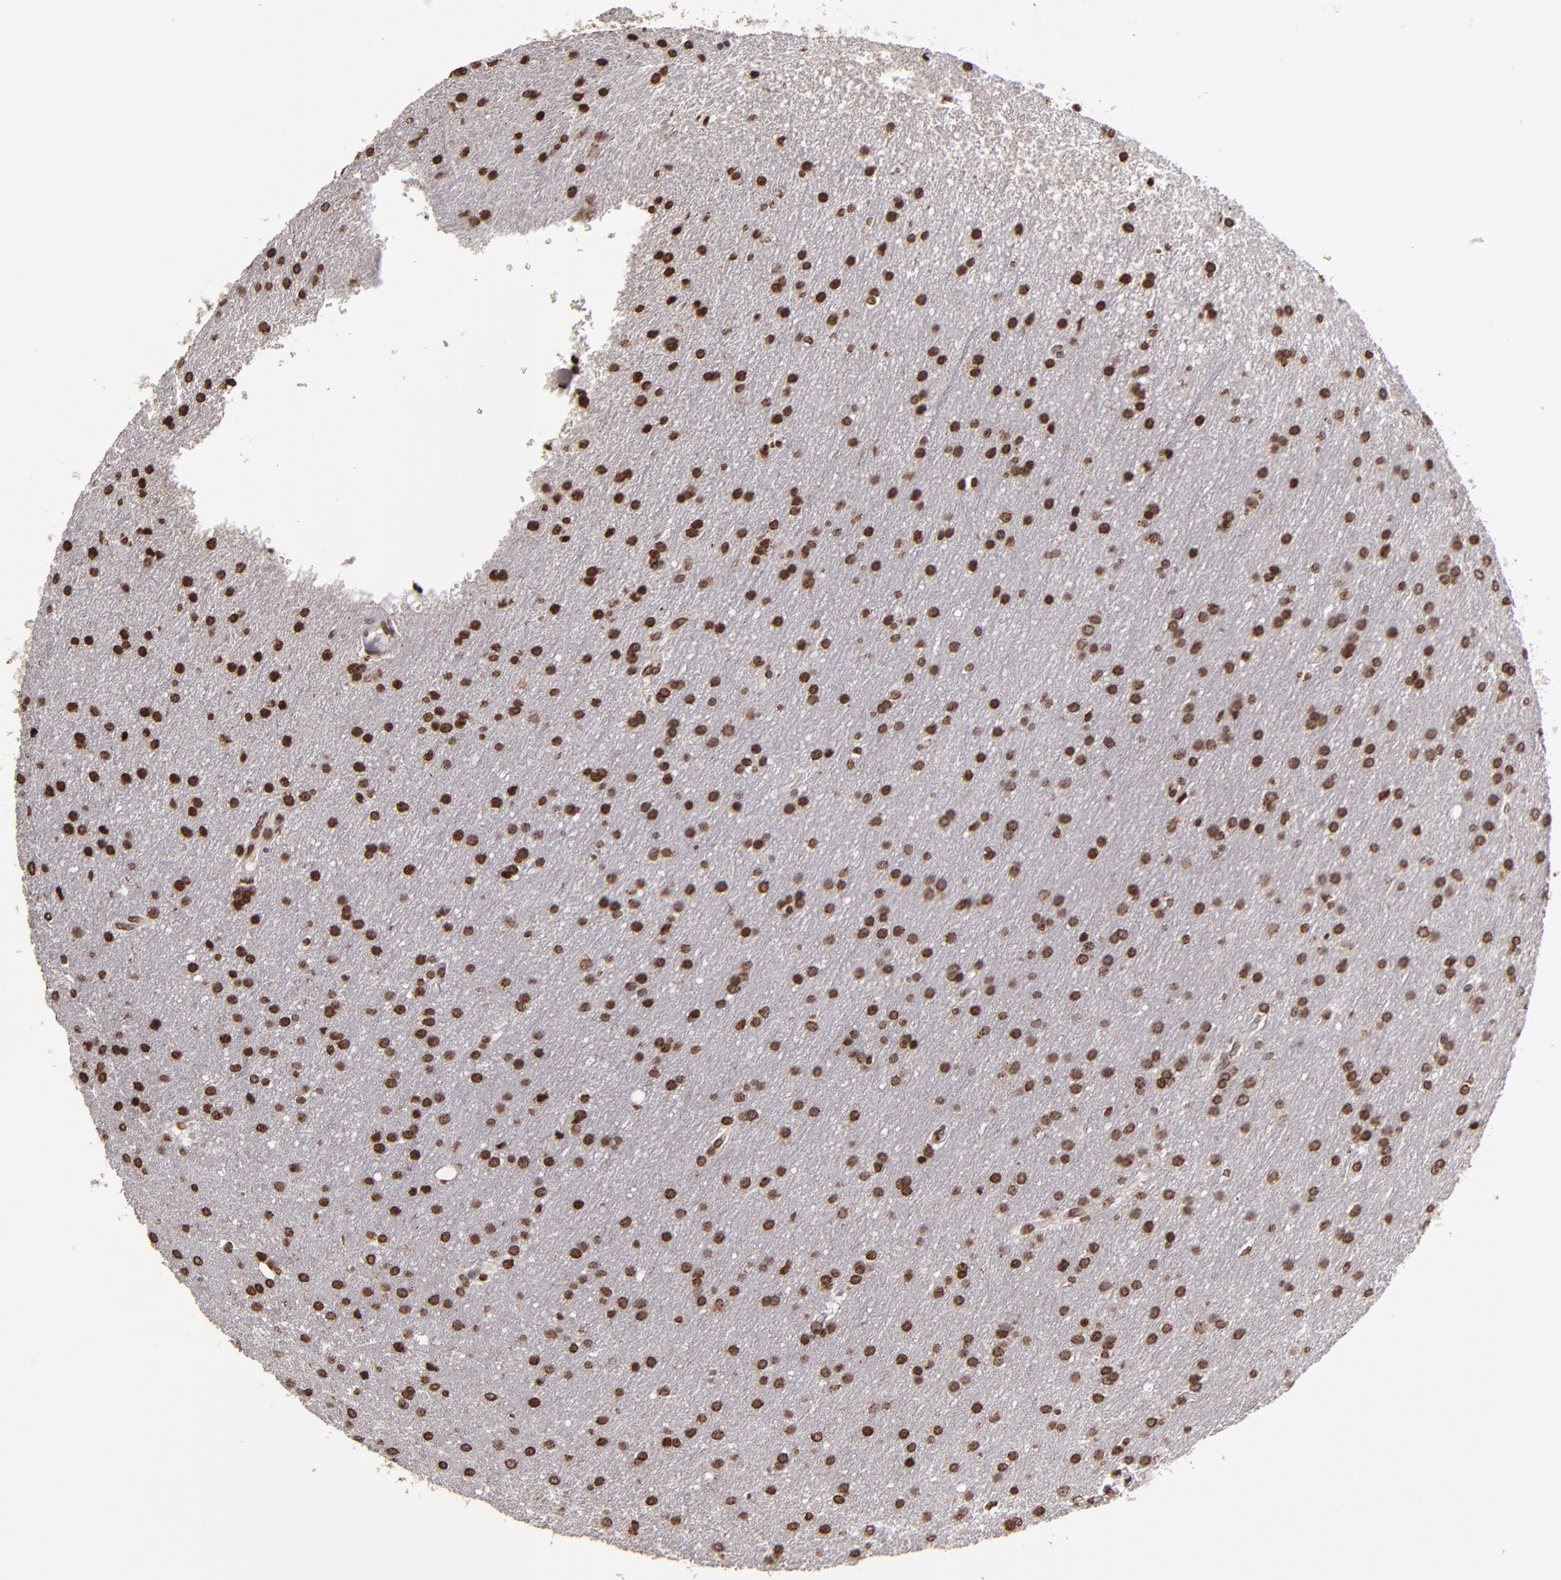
{"staining": {"intensity": "moderate", "quantity": ">75%", "location": "nuclear"}, "tissue": "glioma", "cell_type": "Tumor cells", "image_type": "cancer", "snomed": [{"axis": "morphology", "description": "Glioma, malignant, Low grade"}, {"axis": "topography", "description": "Brain"}], "caption": "Immunohistochemical staining of malignant glioma (low-grade) shows medium levels of moderate nuclear protein expression in approximately >75% of tumor cells.", "gene": "CSDC2", "patient": {"sex": "female", "age": 32}}